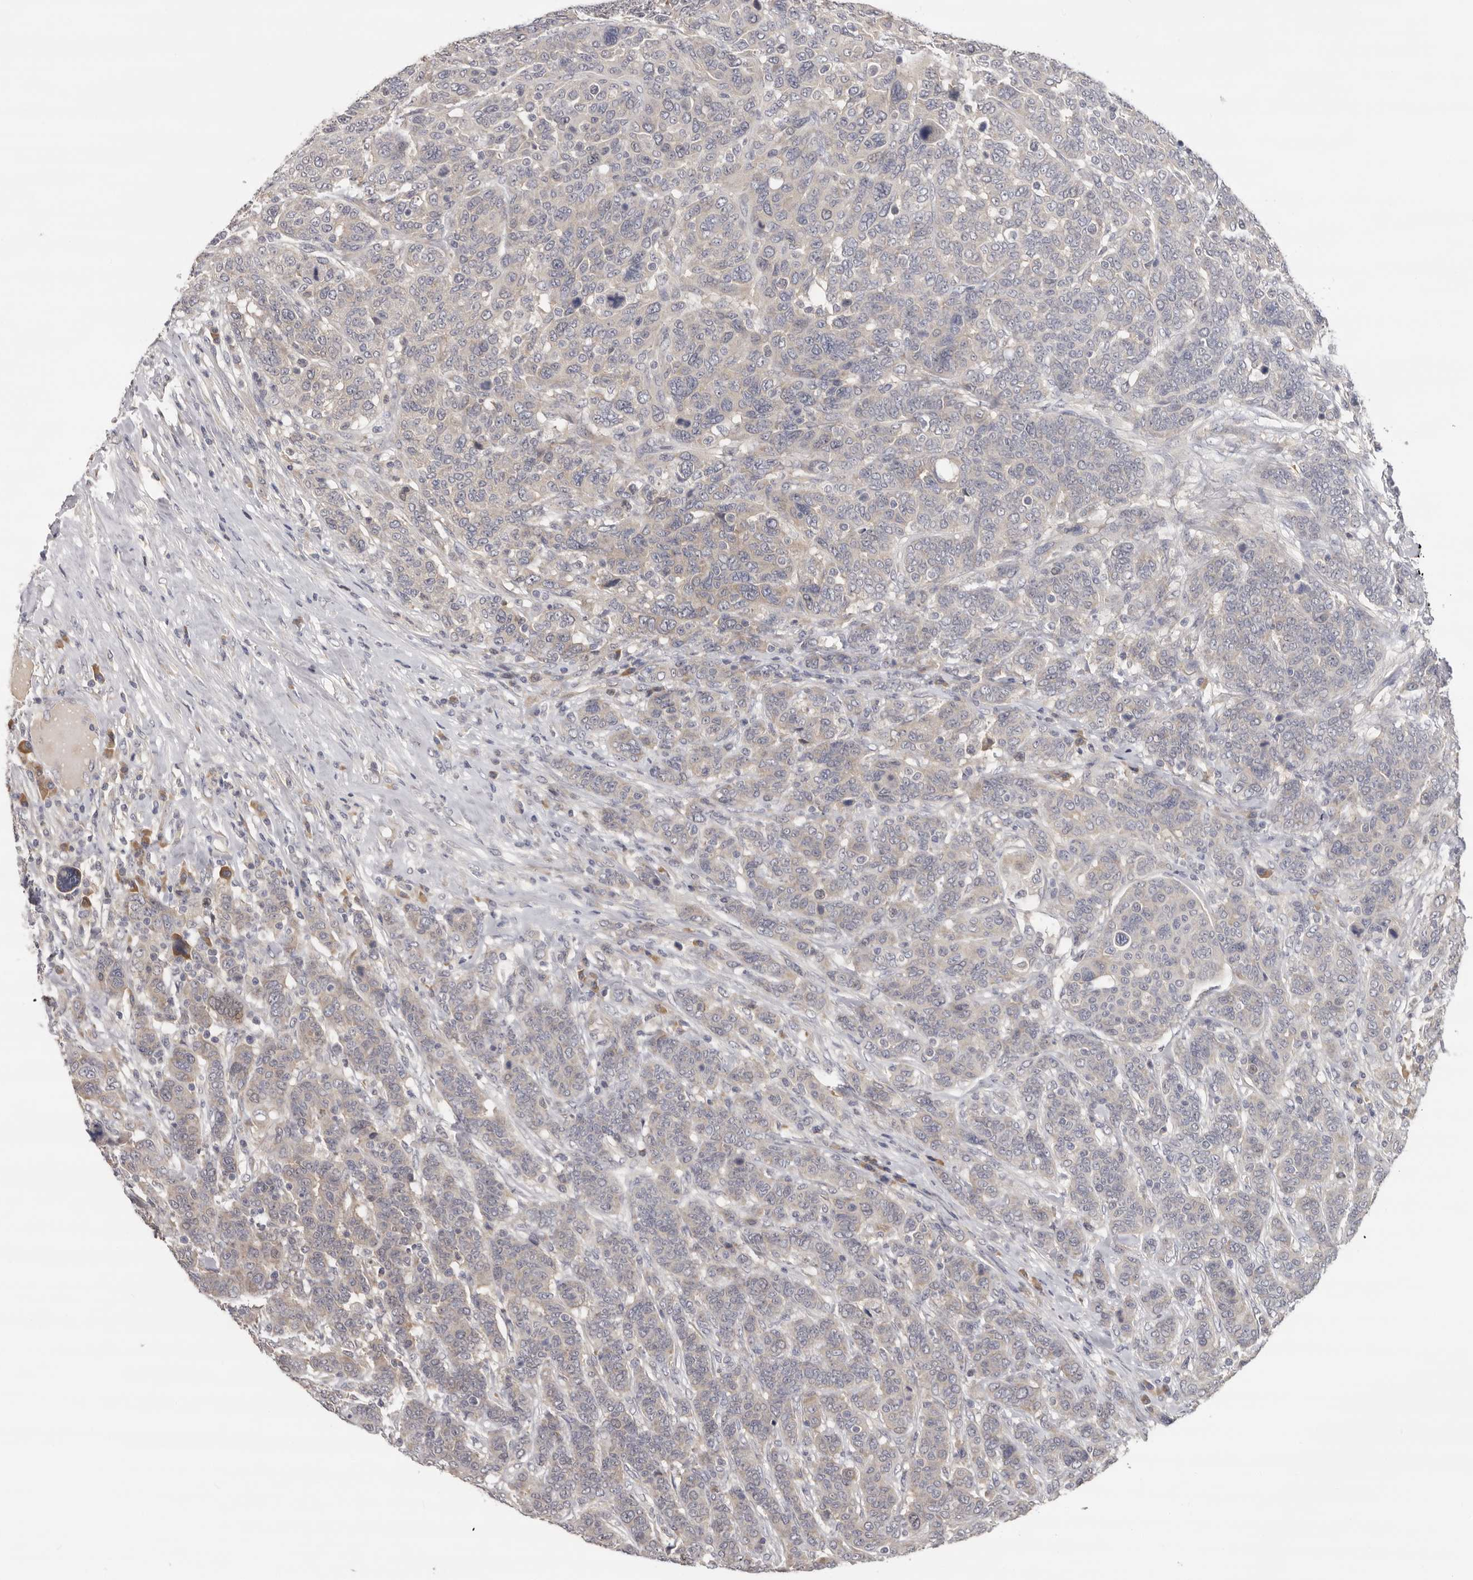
{"staining": {"intensity": "weak", "quantity": "<25%", "location": "cytoplasmic/membranous"}, "tissue": "breast cancer", "cell_type": "Tumor cells", "image_type": "cancer", "snomed": [{"axis": "morphology", "description": "Duct carcinoma"}, {"axis": "topography", "description": "Breast"}], "caption": "IHC of human intraductal carcinoma (breast) shows no staining in tumor cells.", "gene": "KIF2B", "patient": {"sex": "female", "age": 37}}